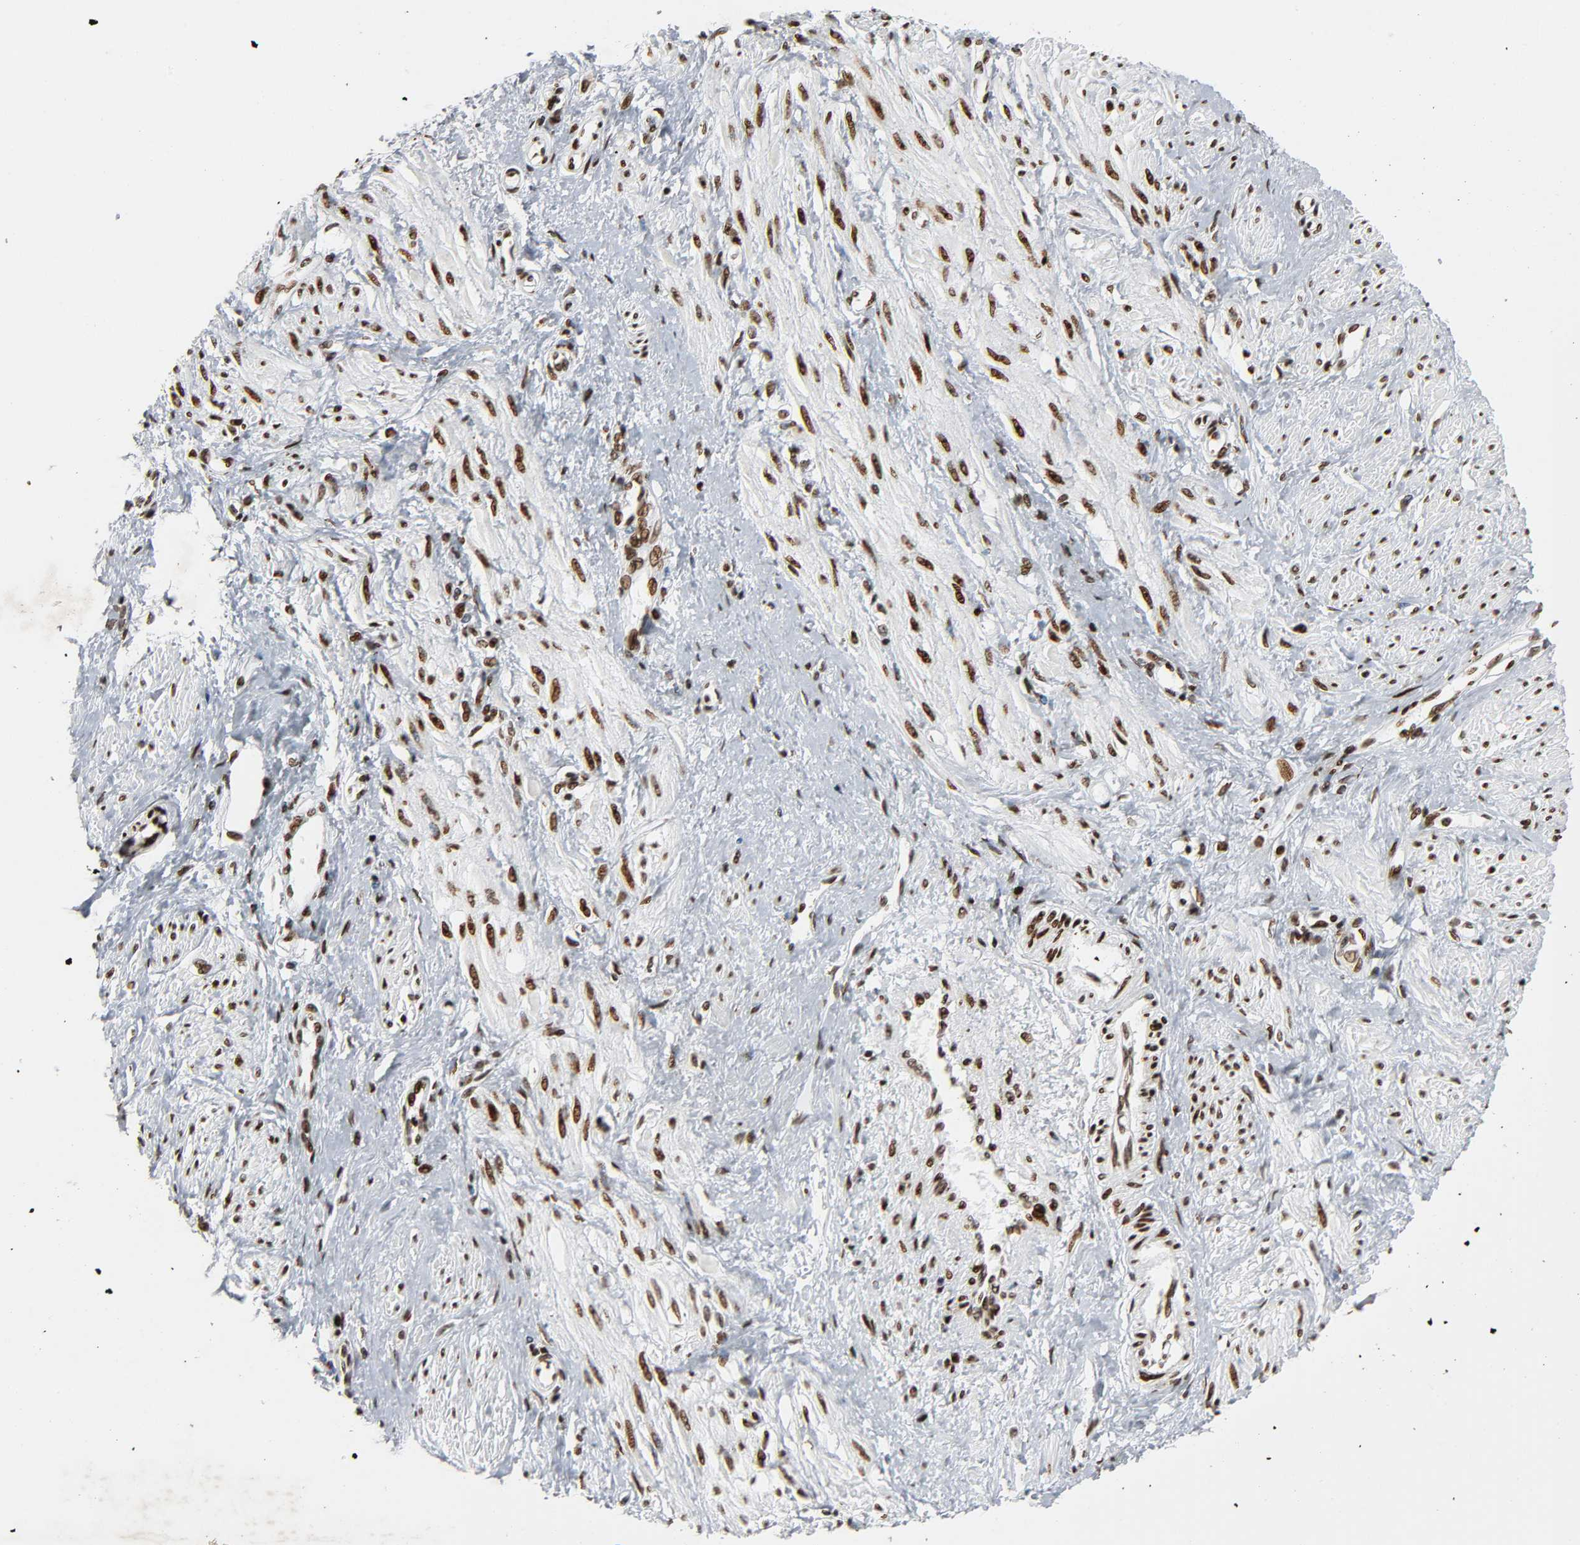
{"staining": {"intensity": "moderate", "quantity": ">75%", "location": "nuclear"}, "tissue": "smooth muscle", "cell_type": "Smooth muscle cells", "image_type": "normal", "snomed": [{"axis": "morphology", "description": "Normal tissue, NOS"}, {"axis": "topography", "description": "Smooth muscle"}, {"axis": "topography", "description": "Uterus"}], "caption": "High-power microscopy captured an IHC photomicrograph of unremarkable smooth muscle, revealing moderate nuclear positivity in approximately >75% of smooth muscle cells. (Brightfield microscopy of DAB IHC at high magnification).", "gene": "RXRA", "patient": {"sex": "female", "age": 39}}